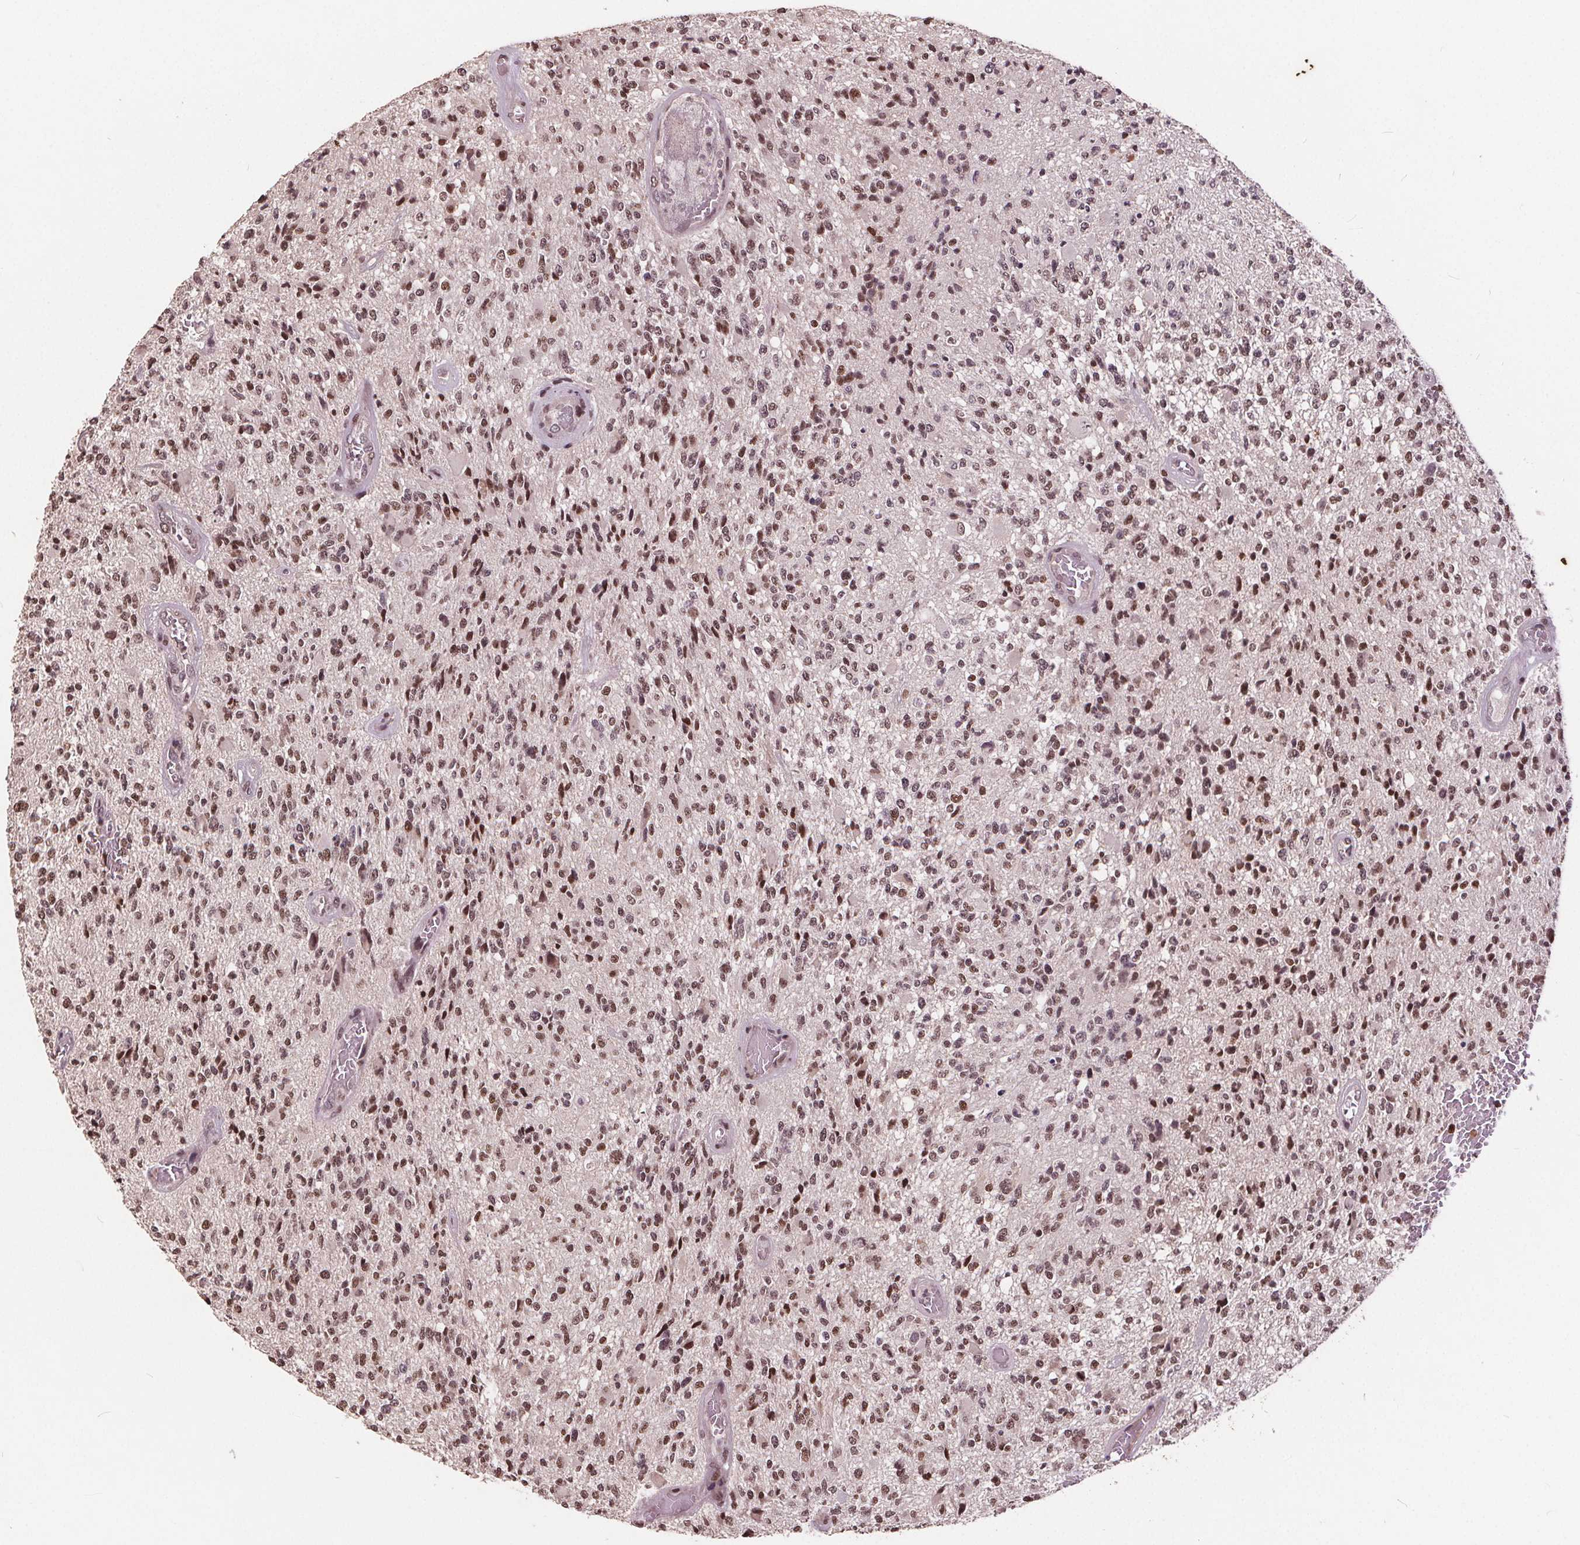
{"staining": {"intensity": "moderate", "quantity": ">75%", "location": "nuclear"}, "tissue": "glioma", "cell_type": "Tumor cells", "image_type": "cancer", "snomed": [{"axis": "morphology", "description": "Glioma, malignant, High grade"}, {"axis": "topography", "description": "Brain"}], "caption": "IHC of human glioma demonstrates medium levels of moderate nuclear expression in about >75% of tumor cells. The staining was performed using DAB (3,3'-diaminobenzidine) to visualize the protein expression in brown, while the nuclei were stained in blue with hematoxylin (Magnification: 20x).", "gene": "DNMT3B", "patient": {"sex": "female", "age": 63}}